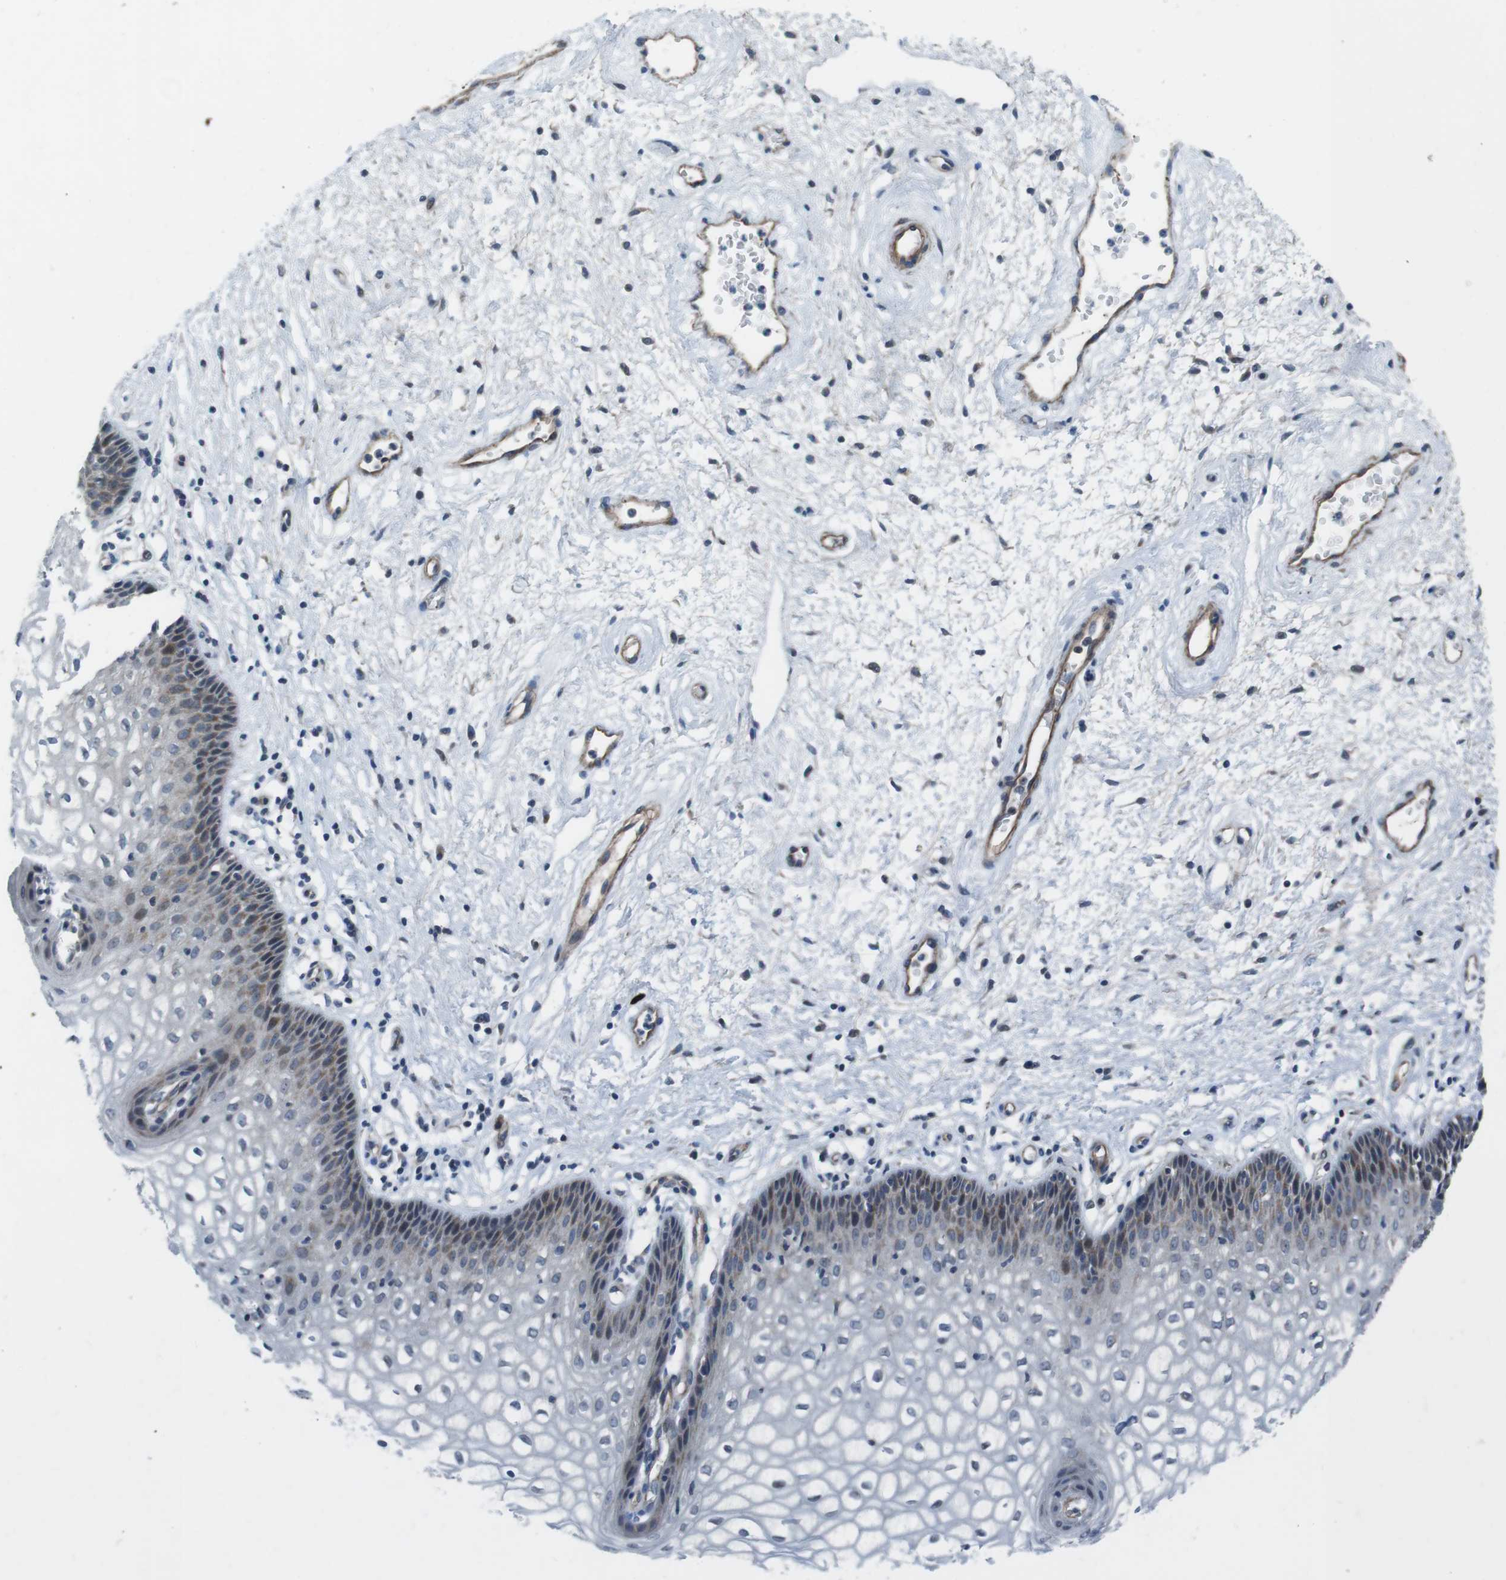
{"staining": {"intensity": "weak", "quantity": "25%-75%", "location": "cytoplasmic/membranous"}, "tissue": "vagina", "cell_type": "Squamous epithelial cells", "image_type": "normal", "snomed": [{"axis": "morphology", "description": "Normal tissue, NOS"}, {"axis": "topography", "description": "Vagina"}], "caption": "Squamous epithelial cells exhibit low levels of weak cytoplasmic/membranous staining in approximately 25%-75% of cells in normal vagina. The staining was performed using DAB to visualize the protein expression in brown, while the nuclei were stained in blue with hematoxylin (Magnification: 20x).", "gene": "FAM174B", "patient": {"sex": "female", "age": 34}}